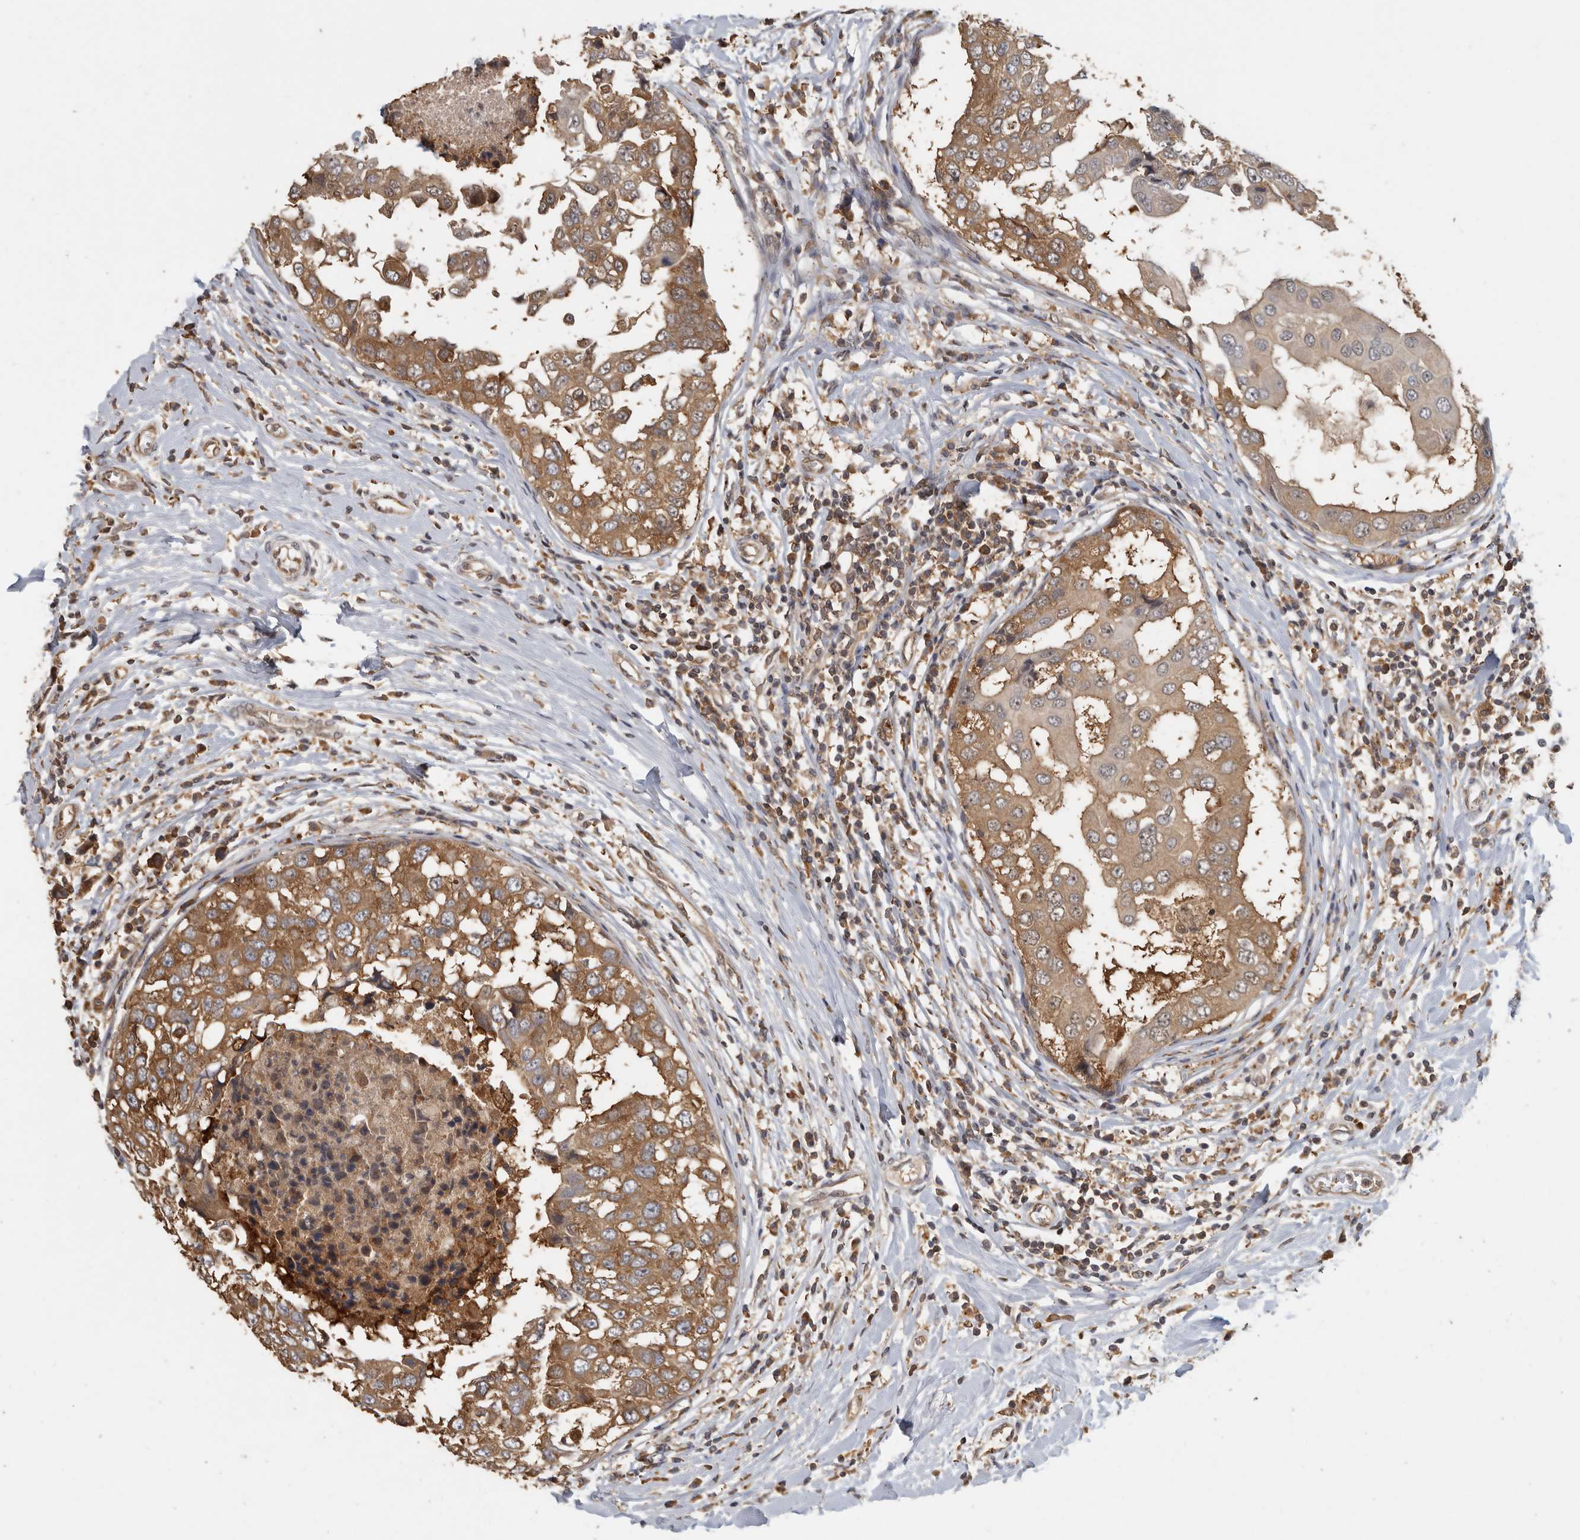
{"staining": {"intensity": "moderate", "quantity": ">75%", "location": "cytoplasmic/membranous"}, "tissue": "breast cancer", "cell_type": "Tumor cells", "image_type": "cancer", "snomed": [{"axis": "morphology", "description": "Duct carcinoma"}, {"axis": "topography", "description": "Breast"}], "caption": "This image reveals breast cancer stained with IHC to label a protein in brown. The cytoplasmic/membranous of tumor cells show moderate positivity for the protein. Nuclei are counter-stained blue.", "gene": "CCT8", "patient": {"sex": "female", "age": 27}}